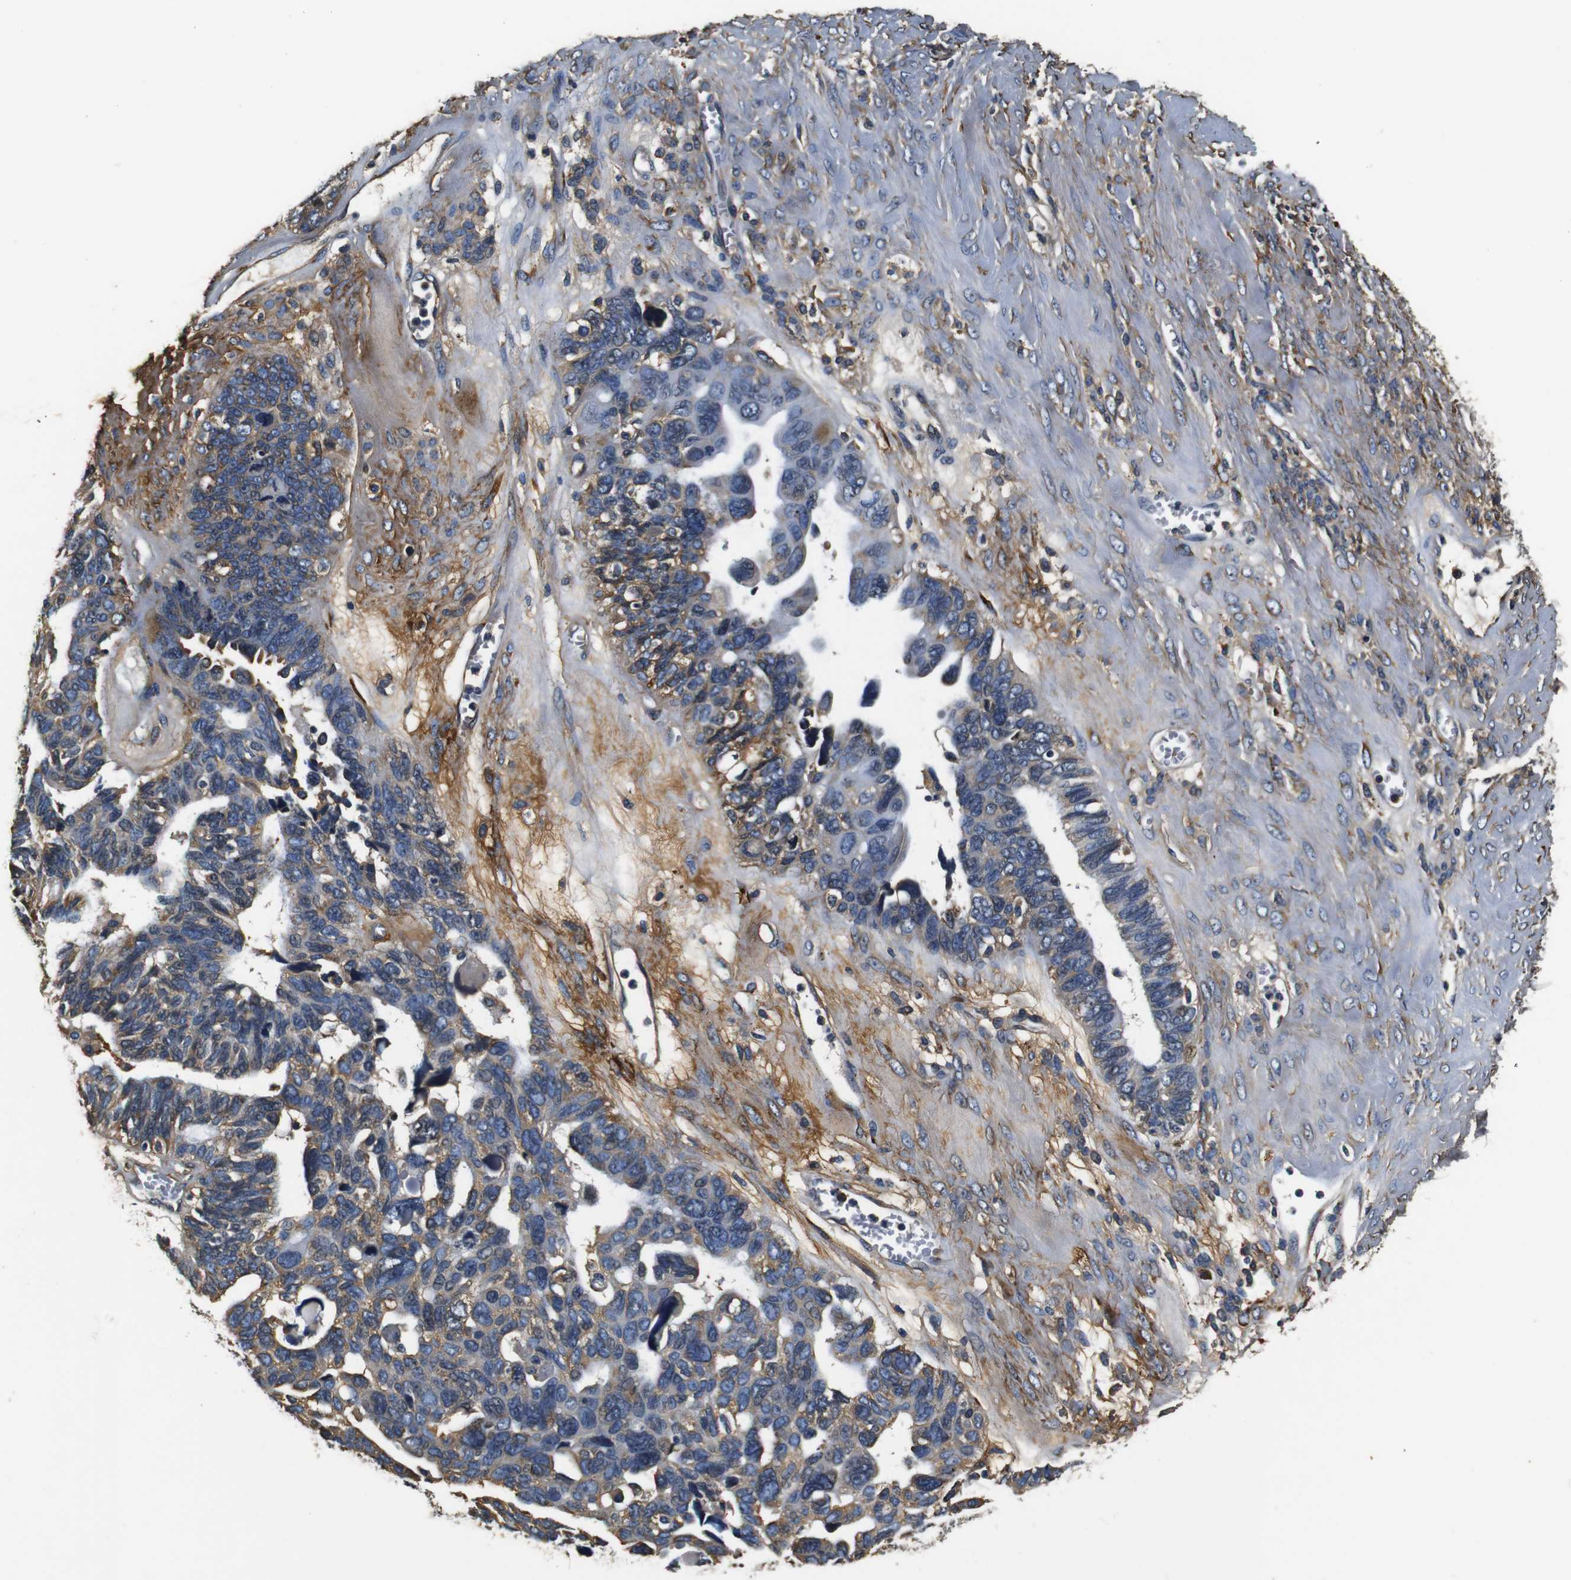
{"staining": {"intensity": "moderate", "quantity": "<25%", "location": "cytoplasmic/membranous"}, "tissue": "ovarian cancer", "cell_type": "Tumor cells", "image_type": "cancer", "snomed": [{"axis": "morphology", "description": "Cystadenocarcinoma, serous, NOS"}, {"axis": "topography", "description": "Ovary"}], "caption": "Protein analysis of ovarian cancer tissue shows moderate cytoplasmic/membranous expression in approximately <25% of tumor cells.", "gene": "COL1A1", "patient": {"sex": "female", "age": 79}}